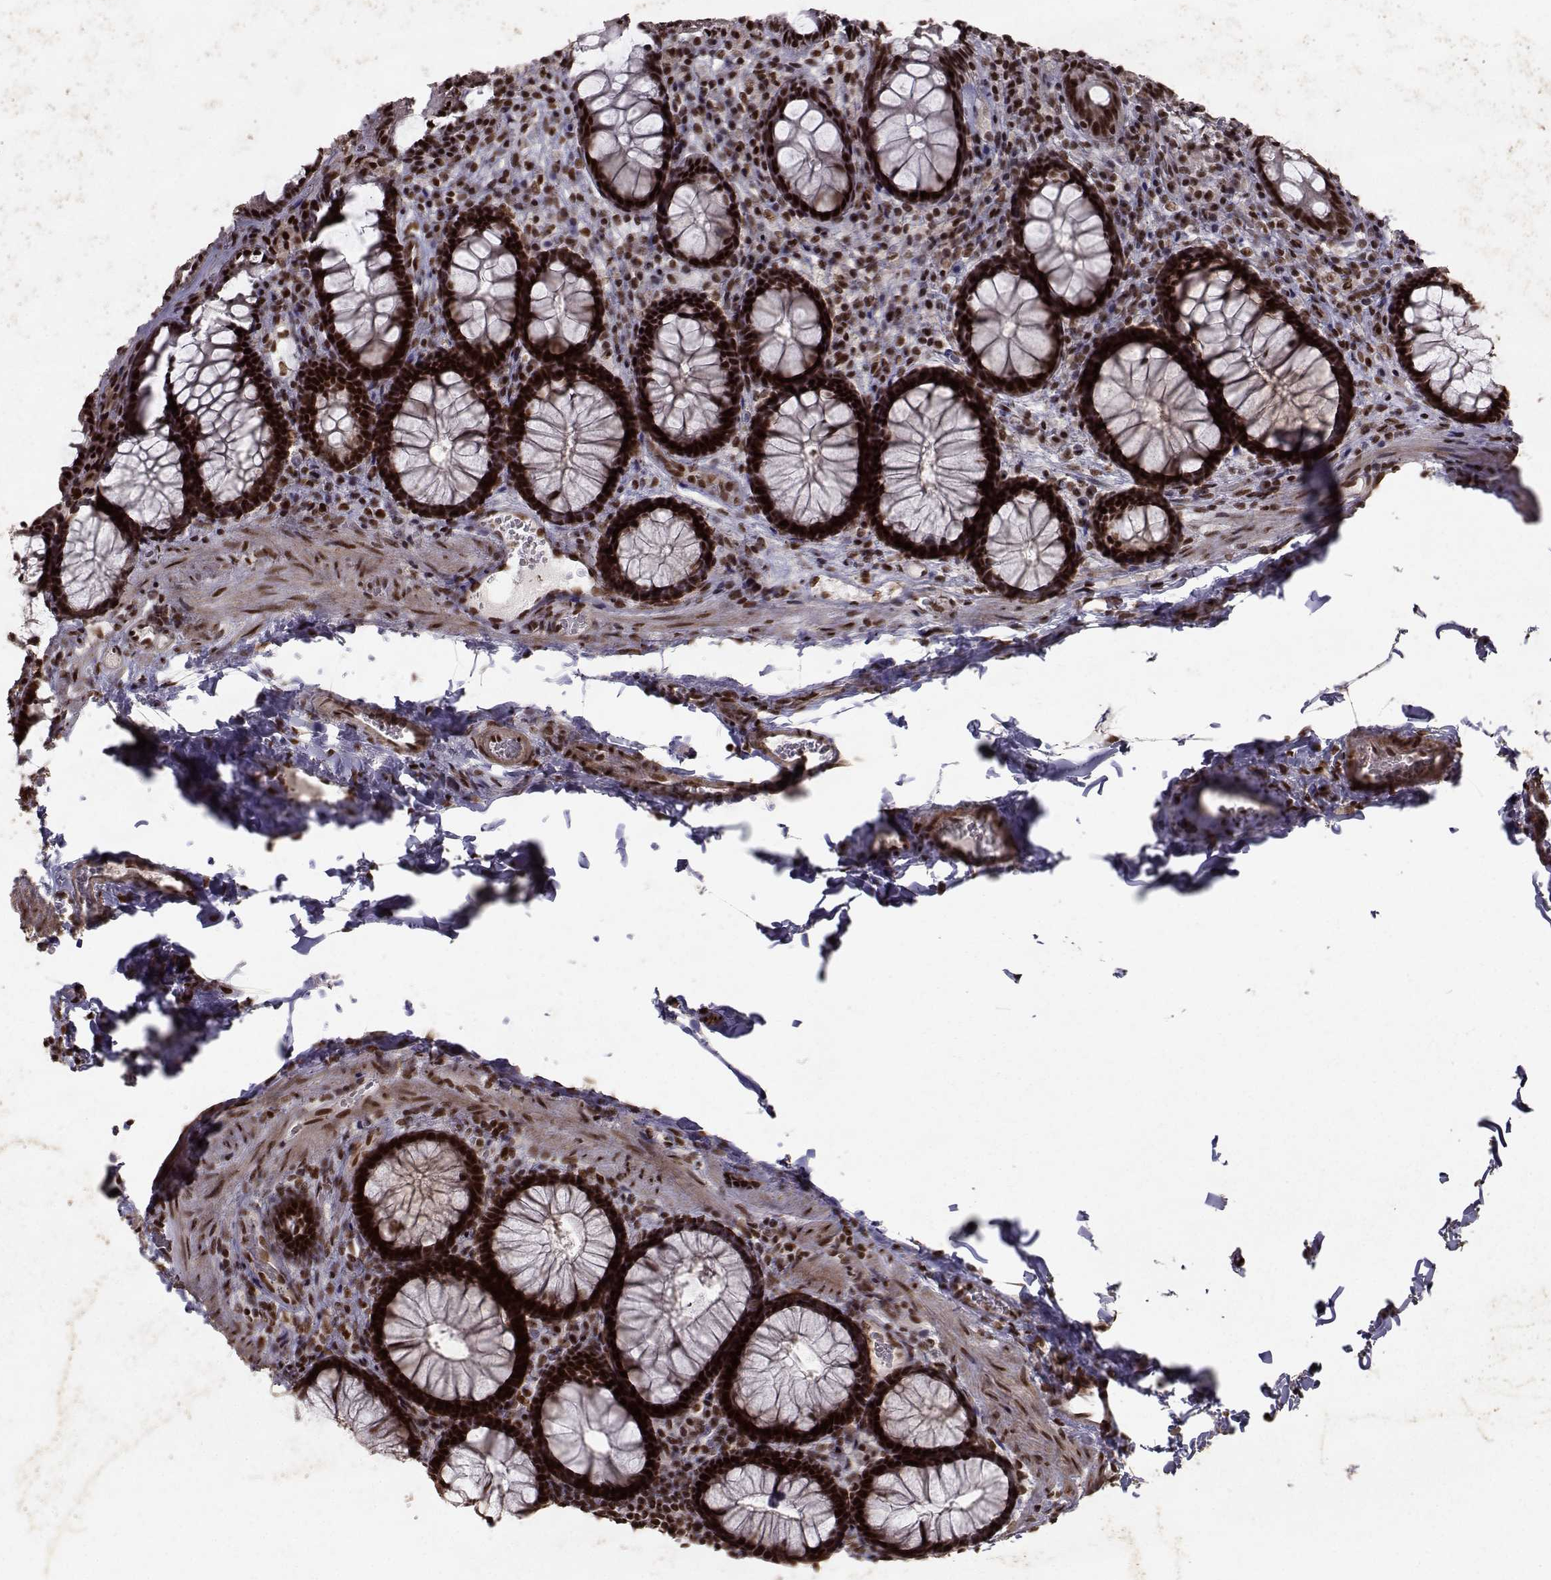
{"staining": {"intensity": "strong", "quantity": ">75%", "location": "nuclear"}, "tissue": "colon", "cell_type": "Endothelial cells", "image_type": "normal", "snomed": [{"axis": "morphology", "description": "Normal tissue, NOS"}, {"axis": "topography", "description": "Colon"}], "caption": "This histopathology image displays IHC staining of unremarkable colon, with high strong nuclear positivity in about >75% of endothelial cells.", "gene": "SF1", "patient": {"sex": "female", "age": 86}}